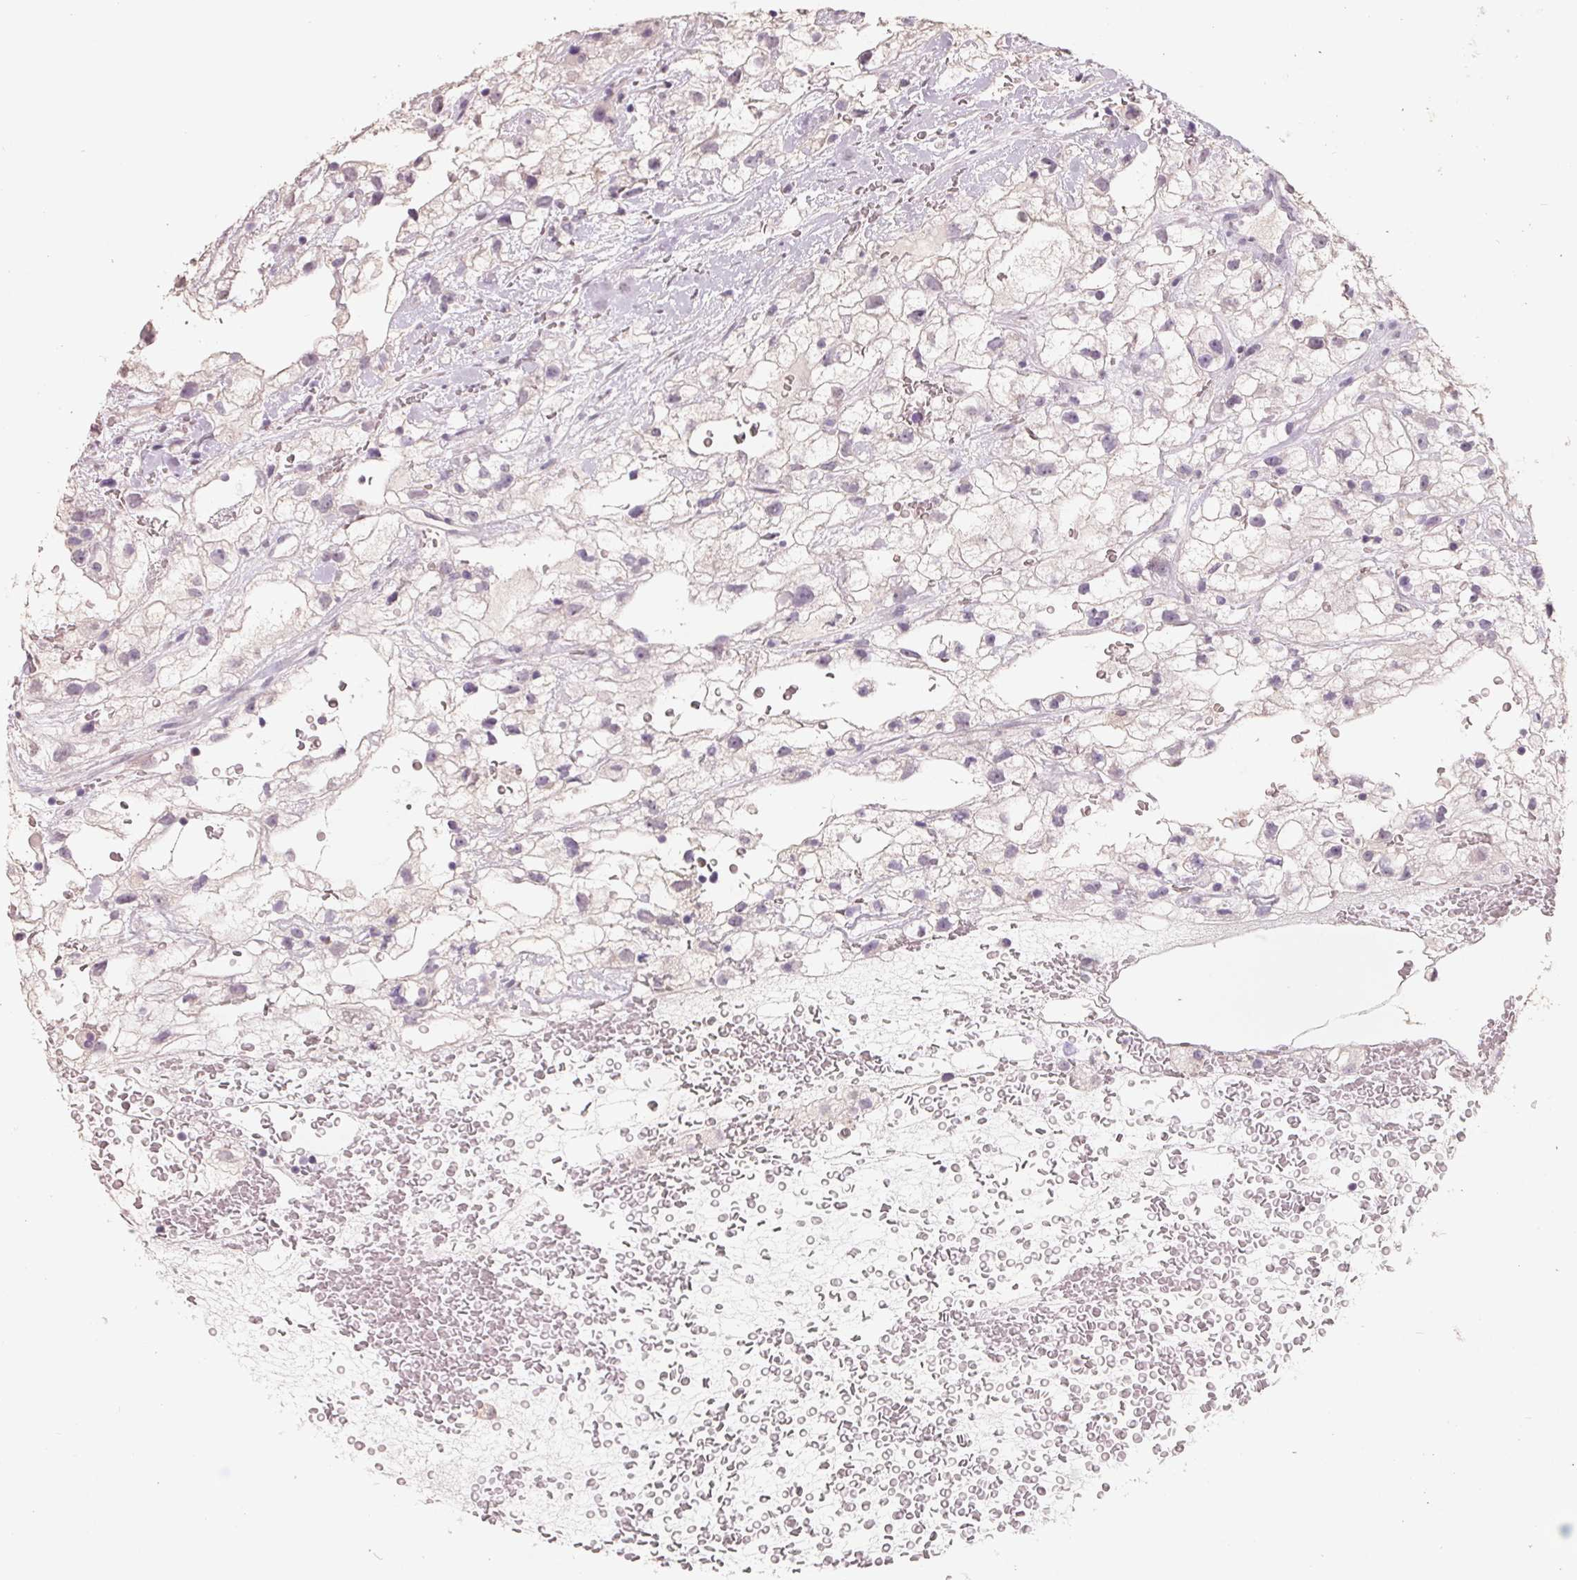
{"staining": {"intensity": "negative", "quantity": "none", "location": "none"}, "tissue": "renal cancer", "cell_type": "Tumor cells", "image_type": "cancer", "snomed": [{"axis": "morphology", "description": "Adenocarcinoma, NOS"}, {"axis": "topography", "description": "Kidney"}], "caption": "Human adenocarcinoma (renal) stained for a protein using IHC reveals no positivity in tumor cells.", "gene": "FTCD", "patient": {"sex": "male", "age": 59}}